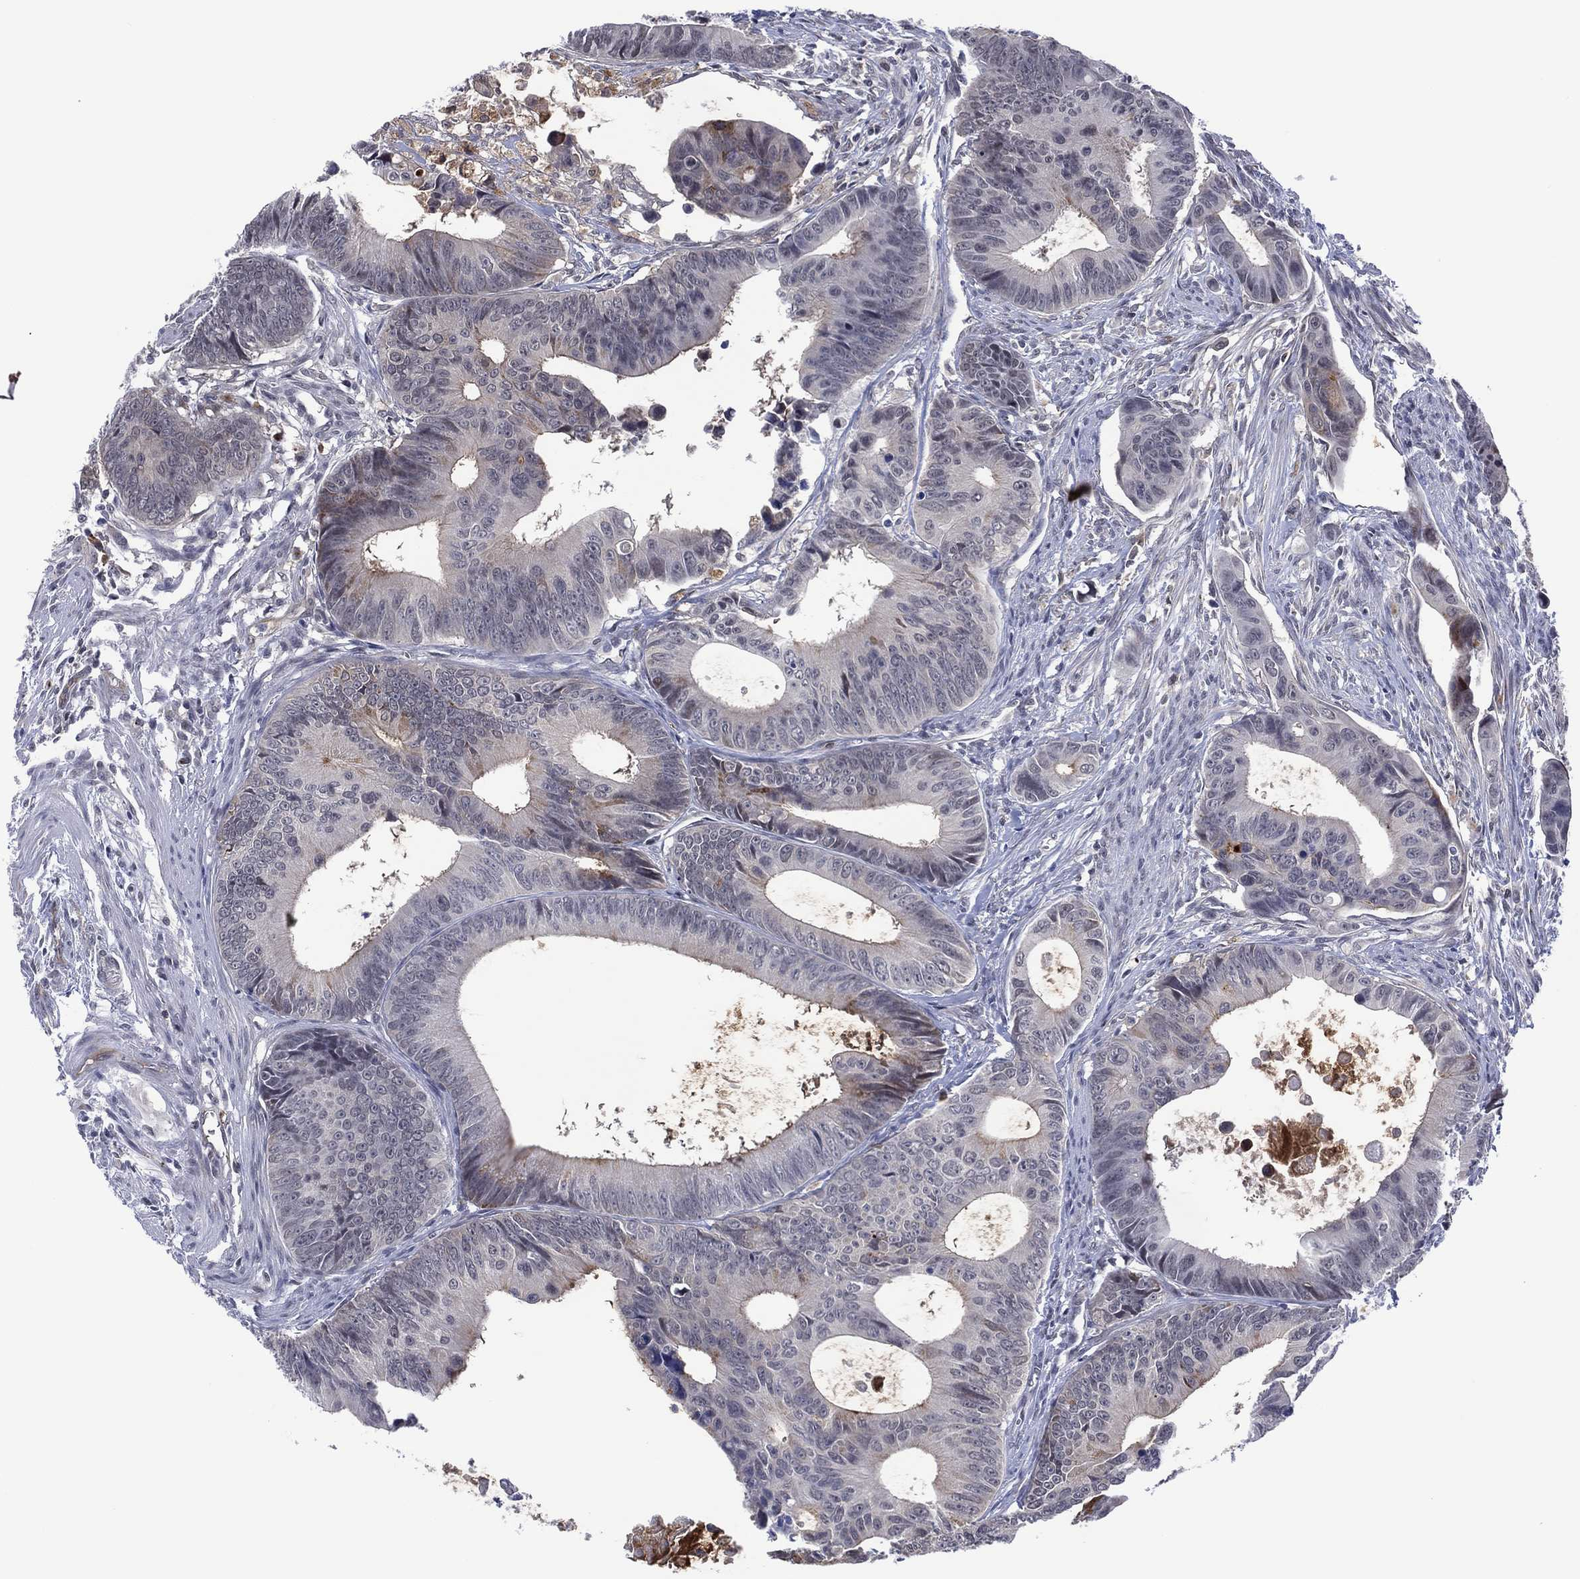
{"staining": {"intensity": "negative", "quantity": "none", "location": "none"}, "tissue": "colorectal cancer", "cell_type": "Tumor cells", "image_type": "cancer", "snomed": [{"axis": "morphology", "description": "Adenocarcinoma, NOS"}, {"axis": "topography", "description": "Colon"}], "caption": "IHC of colorectal cancer demonstrates no positivity in tumor cells.", "gene": "DPP4", "patient": {"sex": "female", "age": 87}}